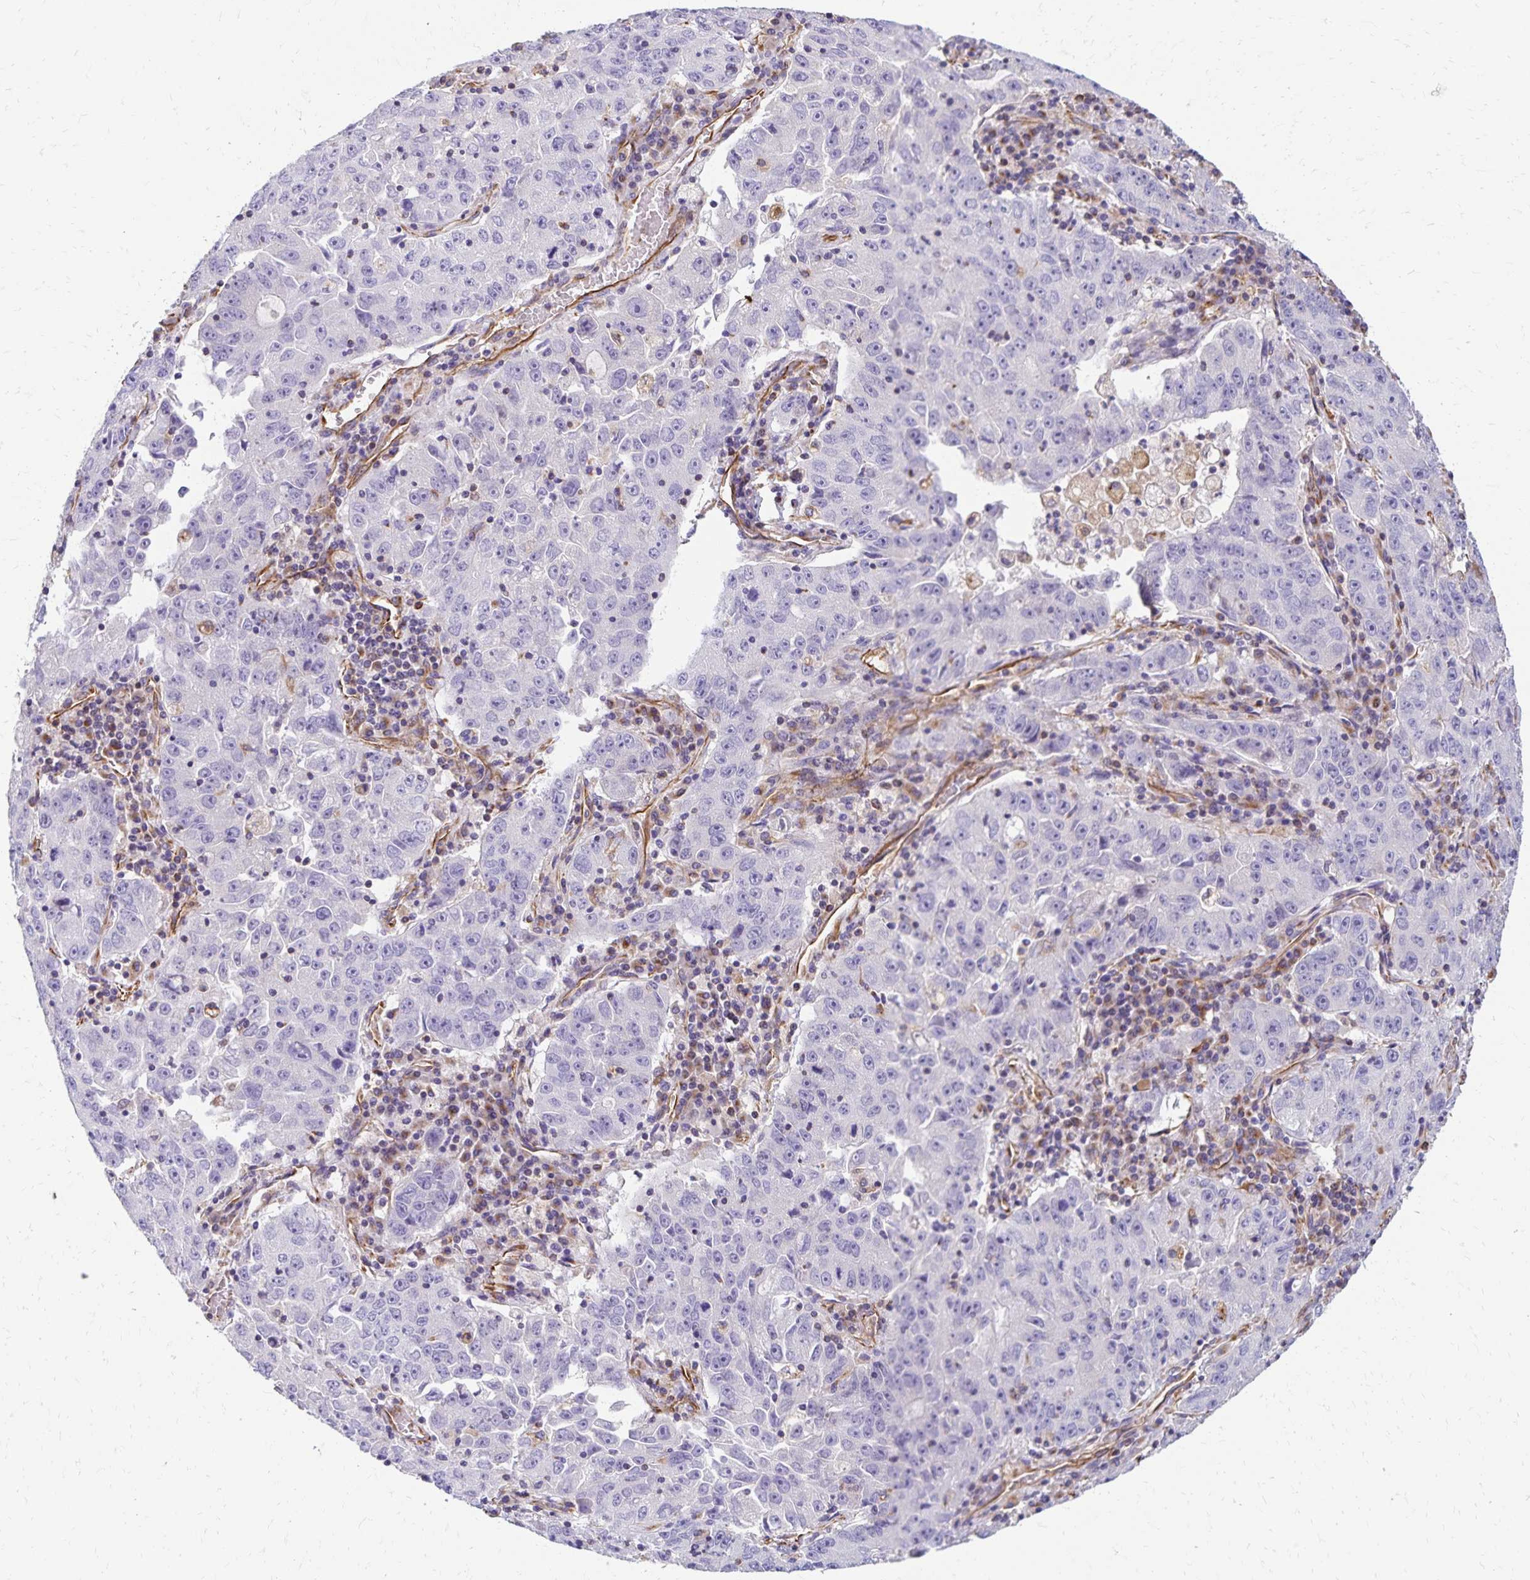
{"staining": {"intensity": "negative", "quantity": "none", "location": "none"}, "tissue": "lung cancer", "cell_type": "Tumor cells", "image_type": "cancer", "snomed": [{"axis": "morphology", "description": "Normal morphology"}, {"axis": "morphology", "description": "Adenocarcinoma, NOS"}, {"axis": "topography", "description": "Lymph node"}, {"axis": "topography", "description": "Lung"}], "caption": "An image of lung cancer stained for a protein displays no brown staining in tumor cells.", "gene": "TRPV6", "patient": {"sex": "female", "age": 57}}